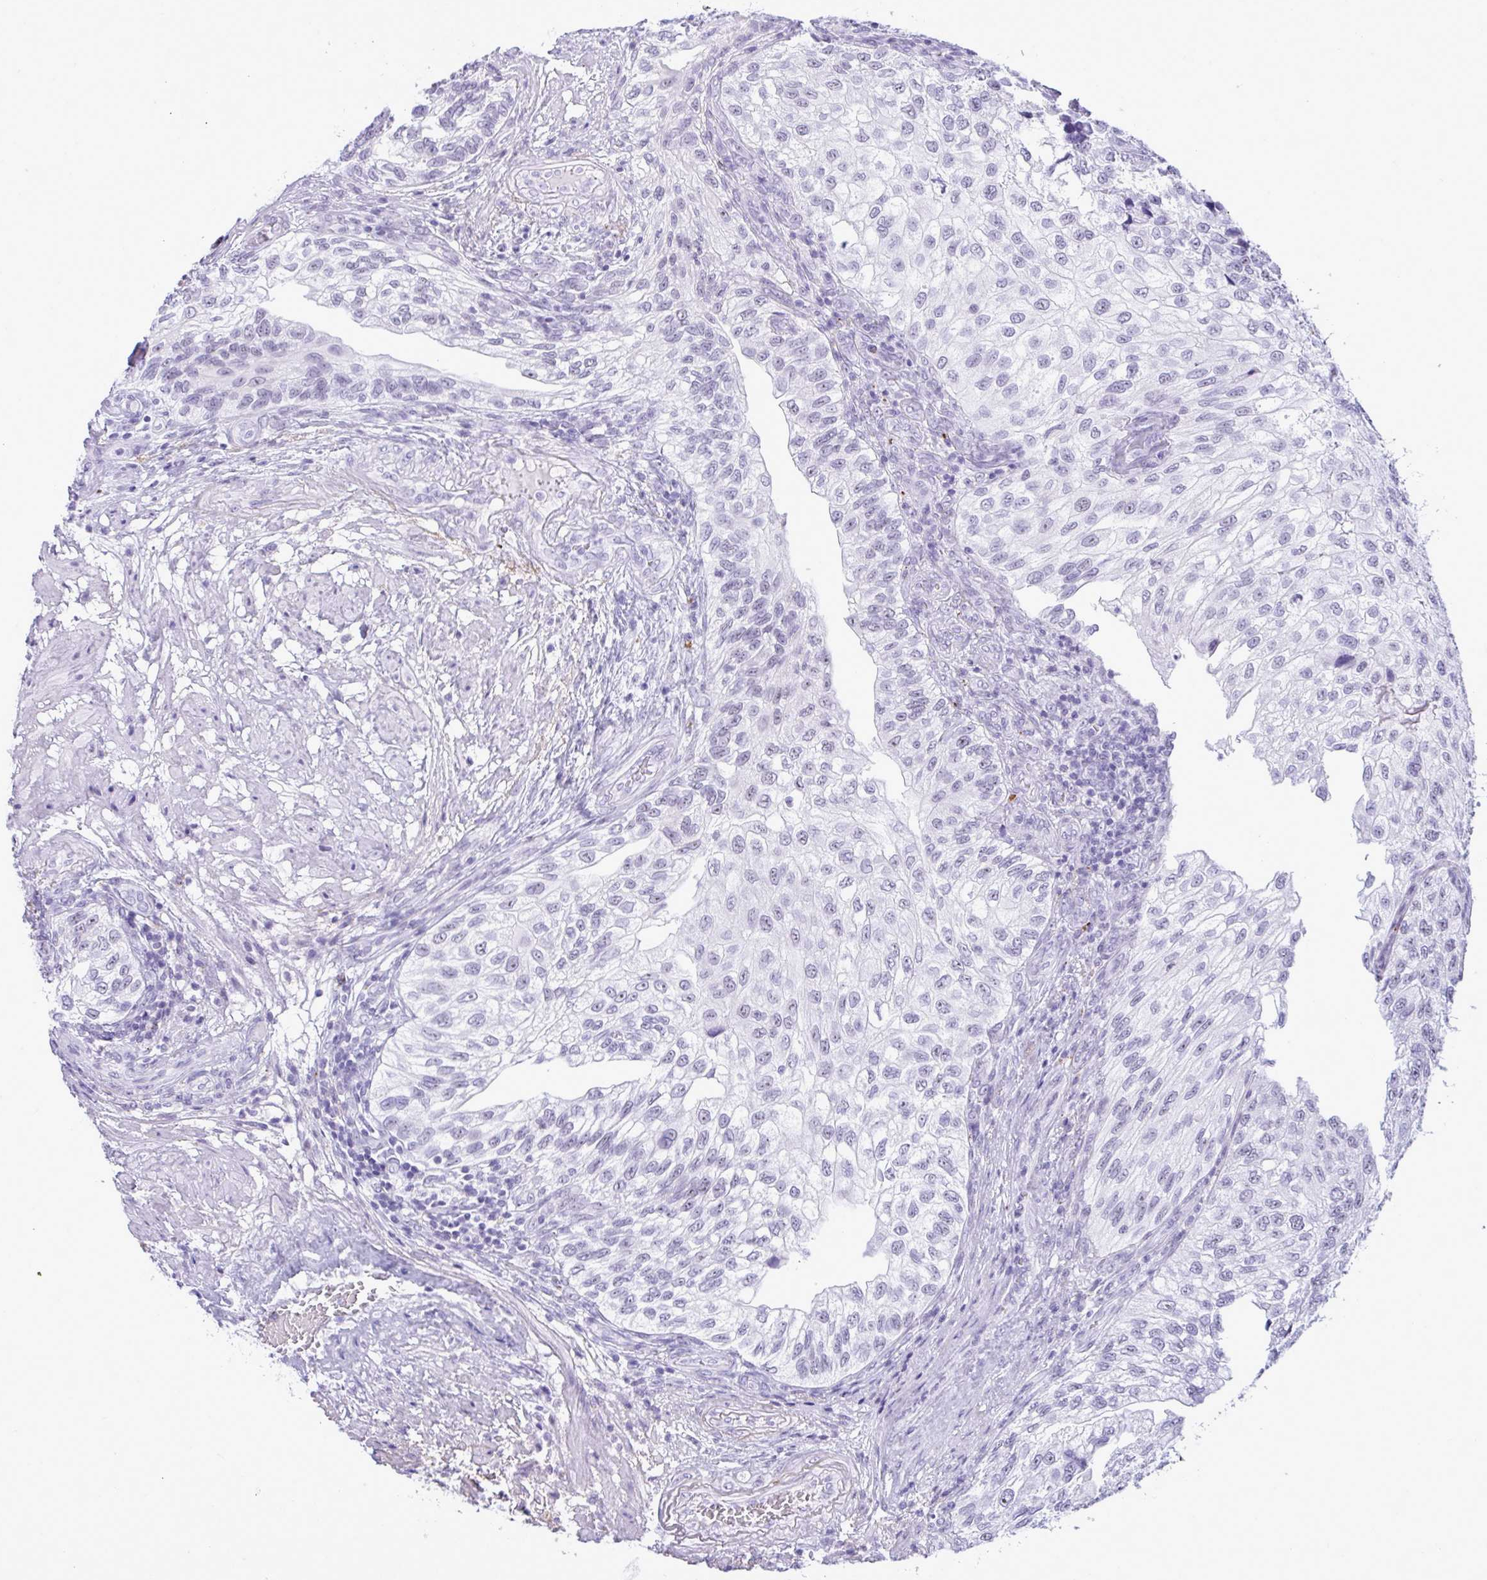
{"staining": {"intensity": "weak", "quantity": "<25%", "location": "nuclear"}, "tissue": "urothelial cancer", "cell_type": "Tumor cells", "image_type": "cancer", "snomed": [{"axis": "morphology", "description": "Urothelial carcinoma, NOS"}, {"axis": "topography", "description": "Urinary bladder"}], "caption": "Photomicrograph shows no protein expression in tumor cells of urothelial cancer tissue. The staining was performed using DAB (3,3'-diaminobenzidine) to visualize the protein expression in brown, while the nuclei were stained in blue with hematoxylin (Magnification: 20x).", "gene": "ELN", "patient": {"sex": "male", "age": 87}}